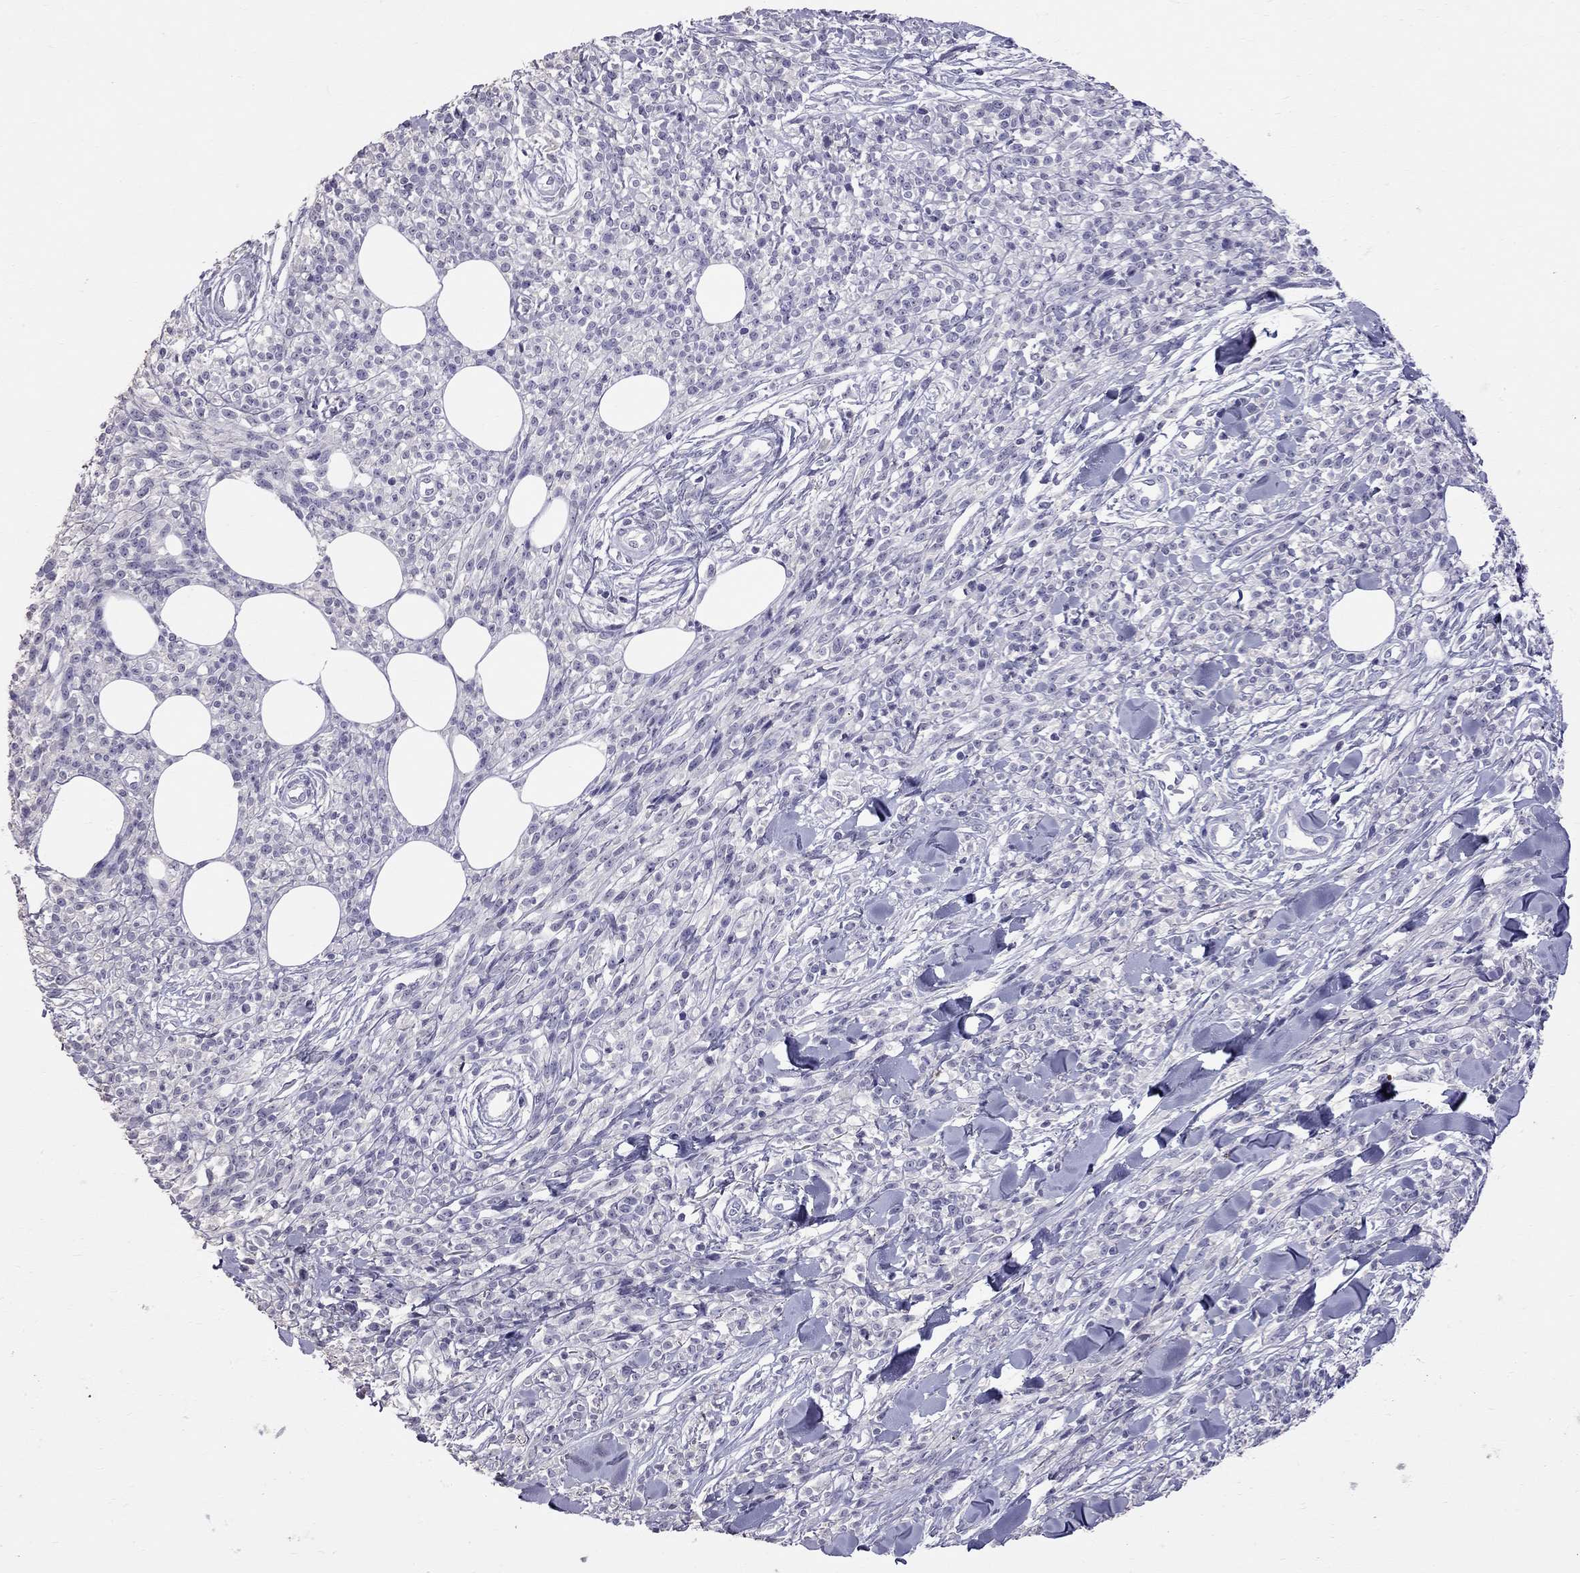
{"staining": {"intensity": "negative", "quantity": "none", "location": "none"}, "tissue": "melanoma", "cell_type": "Tumor cells", "image_type": "cancer", "snomed": [{"axis": "morphology", "description": "Malignant melanoma, NOS"}, {"axis": "topography", "description": "Skin"}, {"axis": "topography", "description": "Skin of trunk"}], "caption": "Melanoma was stained to show a protein in brown. There is no significant positivity in tumor cells.", "gene": "CFAP91", "patient": {"sex": "male", "age": 74}}